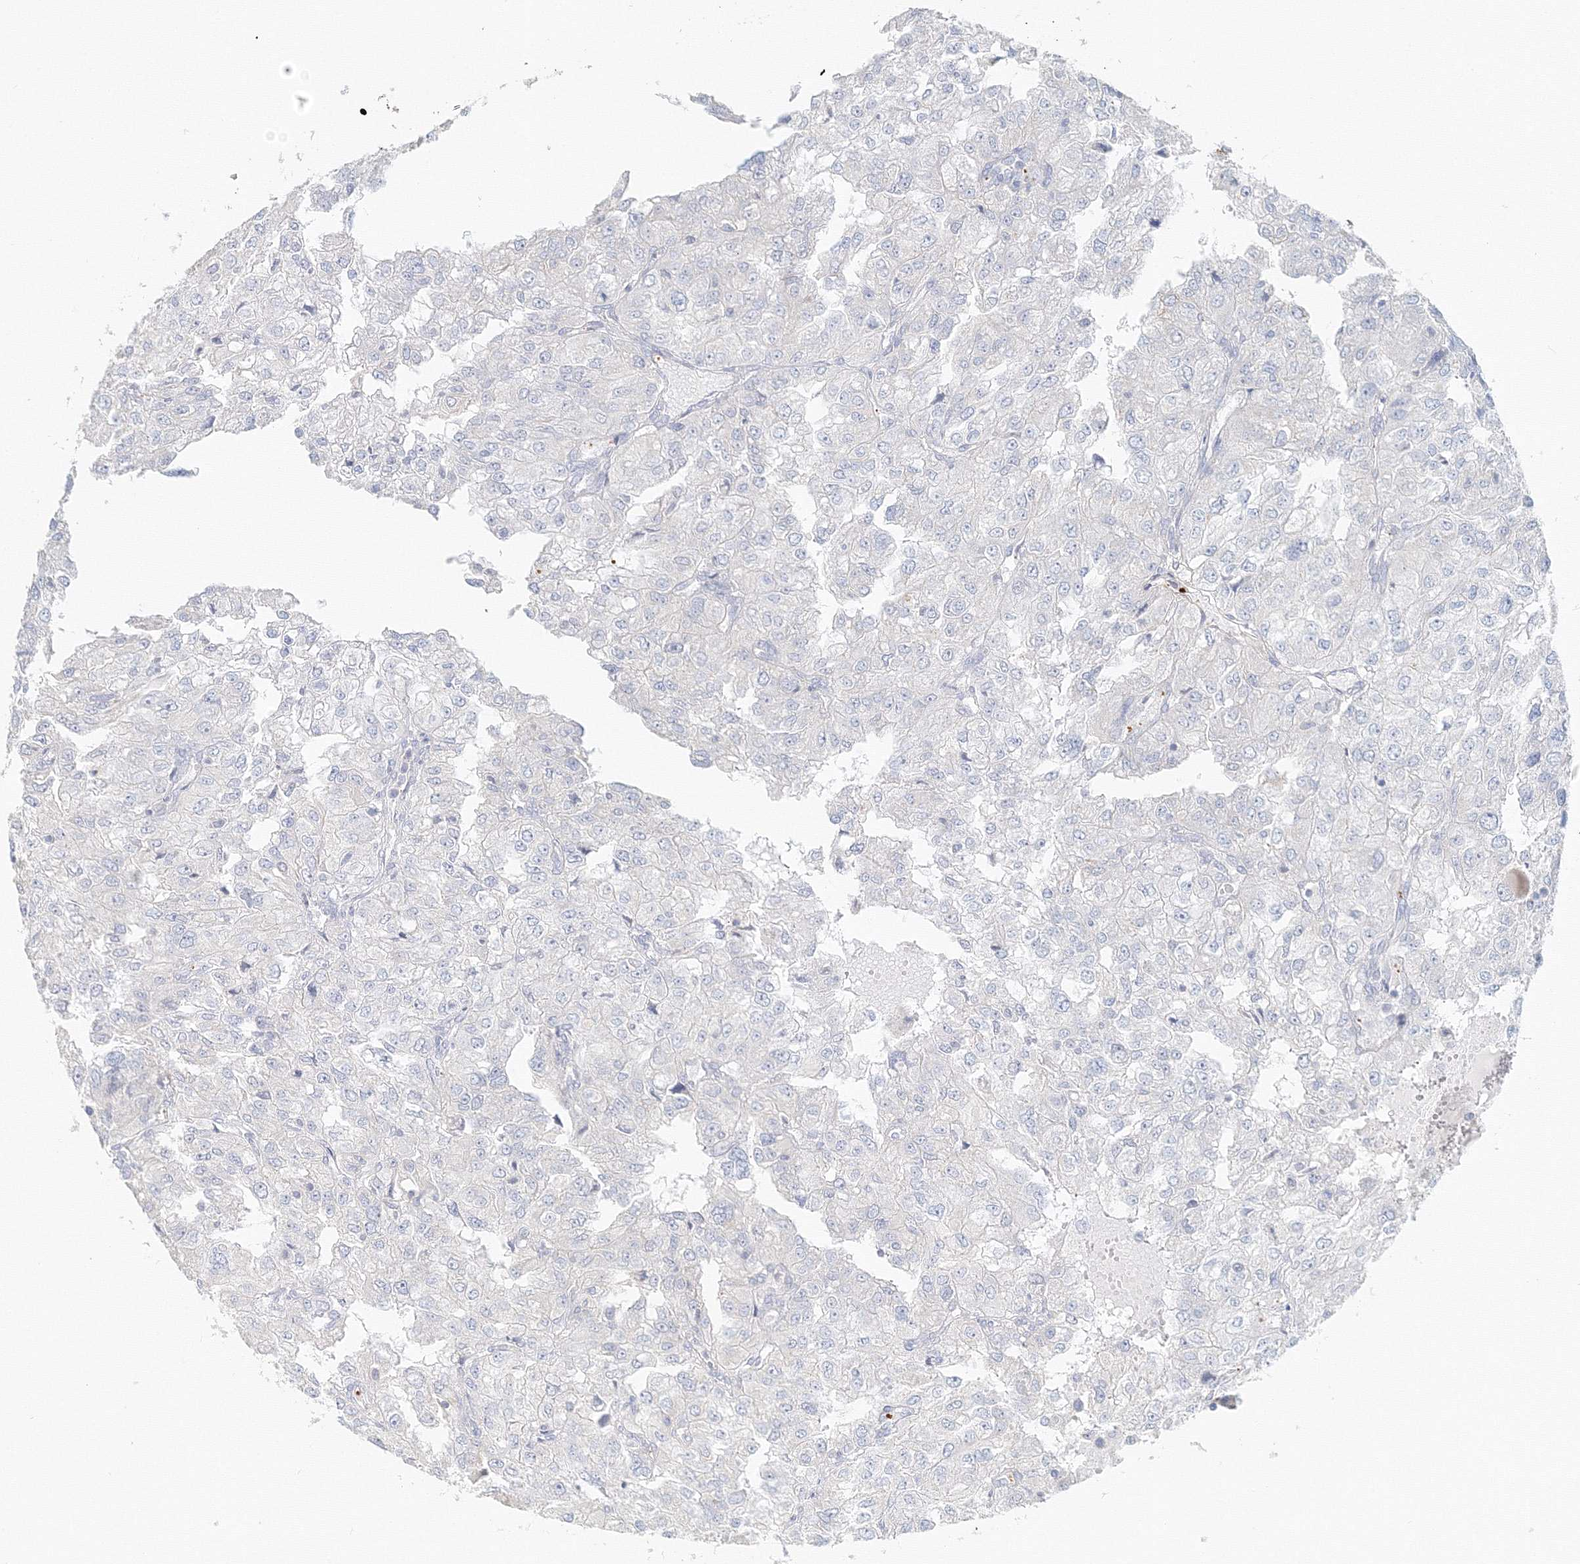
{"staining": {"intensity": "negative", "quantity": "none", "location": "none"}, "tissue": "renal cancer", "cell_type": "Tumor cells", "image_type": "cancer", "snomed": [{"axis": "morphology", "description": "Adenocarcinoma, NOS"}, {"axis": "topography", "description": "Kidney"}], "caption": "The immunohistochemistry (IHC) photomicrograph has no significant staining in tumor cells of adenocarcinoma (renal) tissue. (Stains: DAB immunohistochemistry with hematoxylin counter stain, Microscopy: brightfield microscopy at high magnification).", "gene": "MMRN1", "patient": {"sex": "female", "age": 54}}